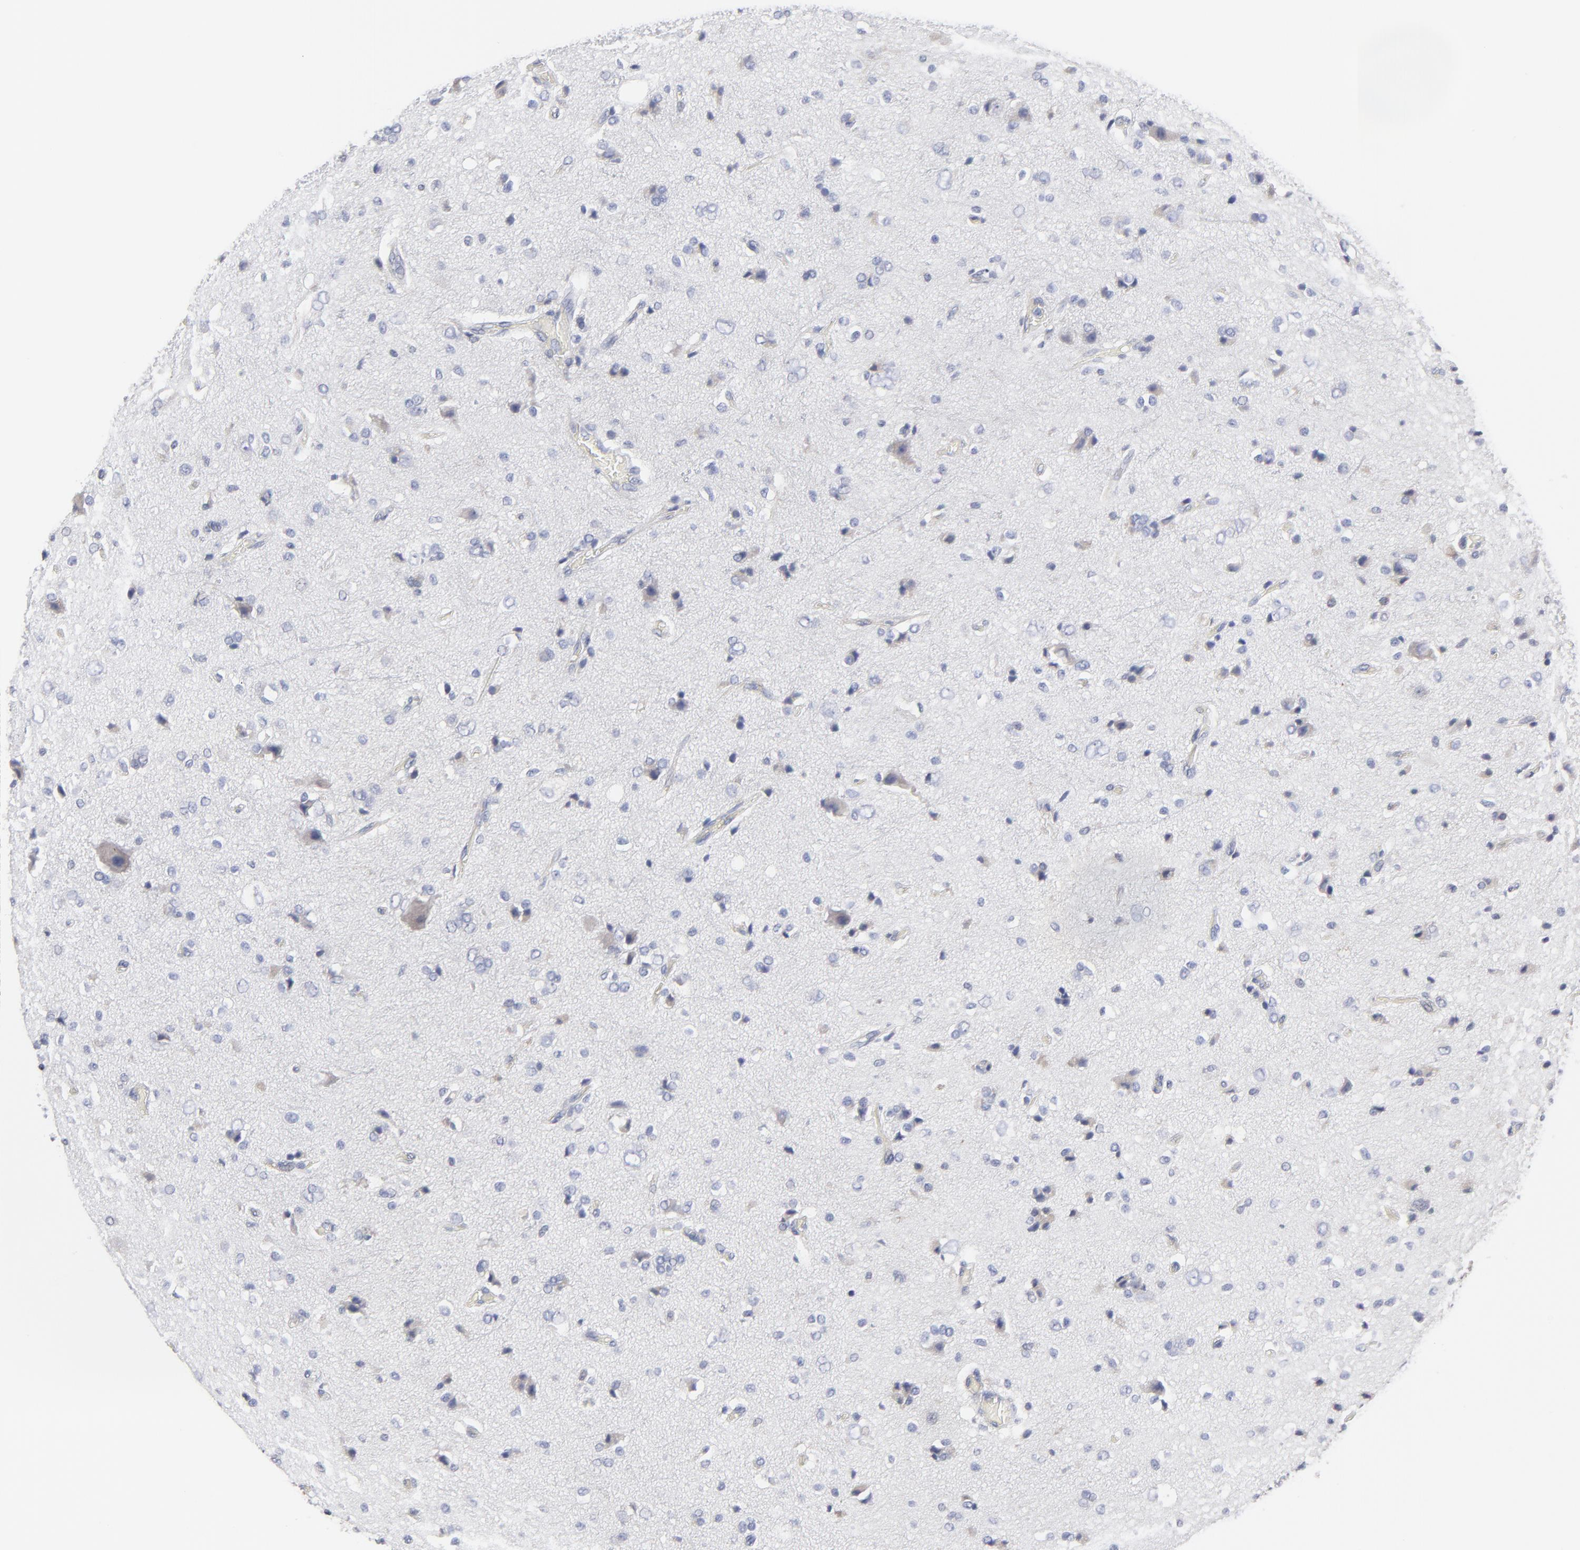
{"staining": {"intensity": "weak", "quantity": "<25%", "location": "cytoplasmic/membranous"}, "tissue": "glioma", "cell_type": "Tumor cells", "image_type": "cancer", "snomed": [{"axis": "morphology", "description": "Glioma, malignant, High grade"}, {"axis": "topography", "description": "Brain"}], "caption": "A micrograph of glioma stained for a protein exhibits no brown staining in tumor cells.", "gene": "TRIM22", "patient": {"sex": "male", "age": 47}}